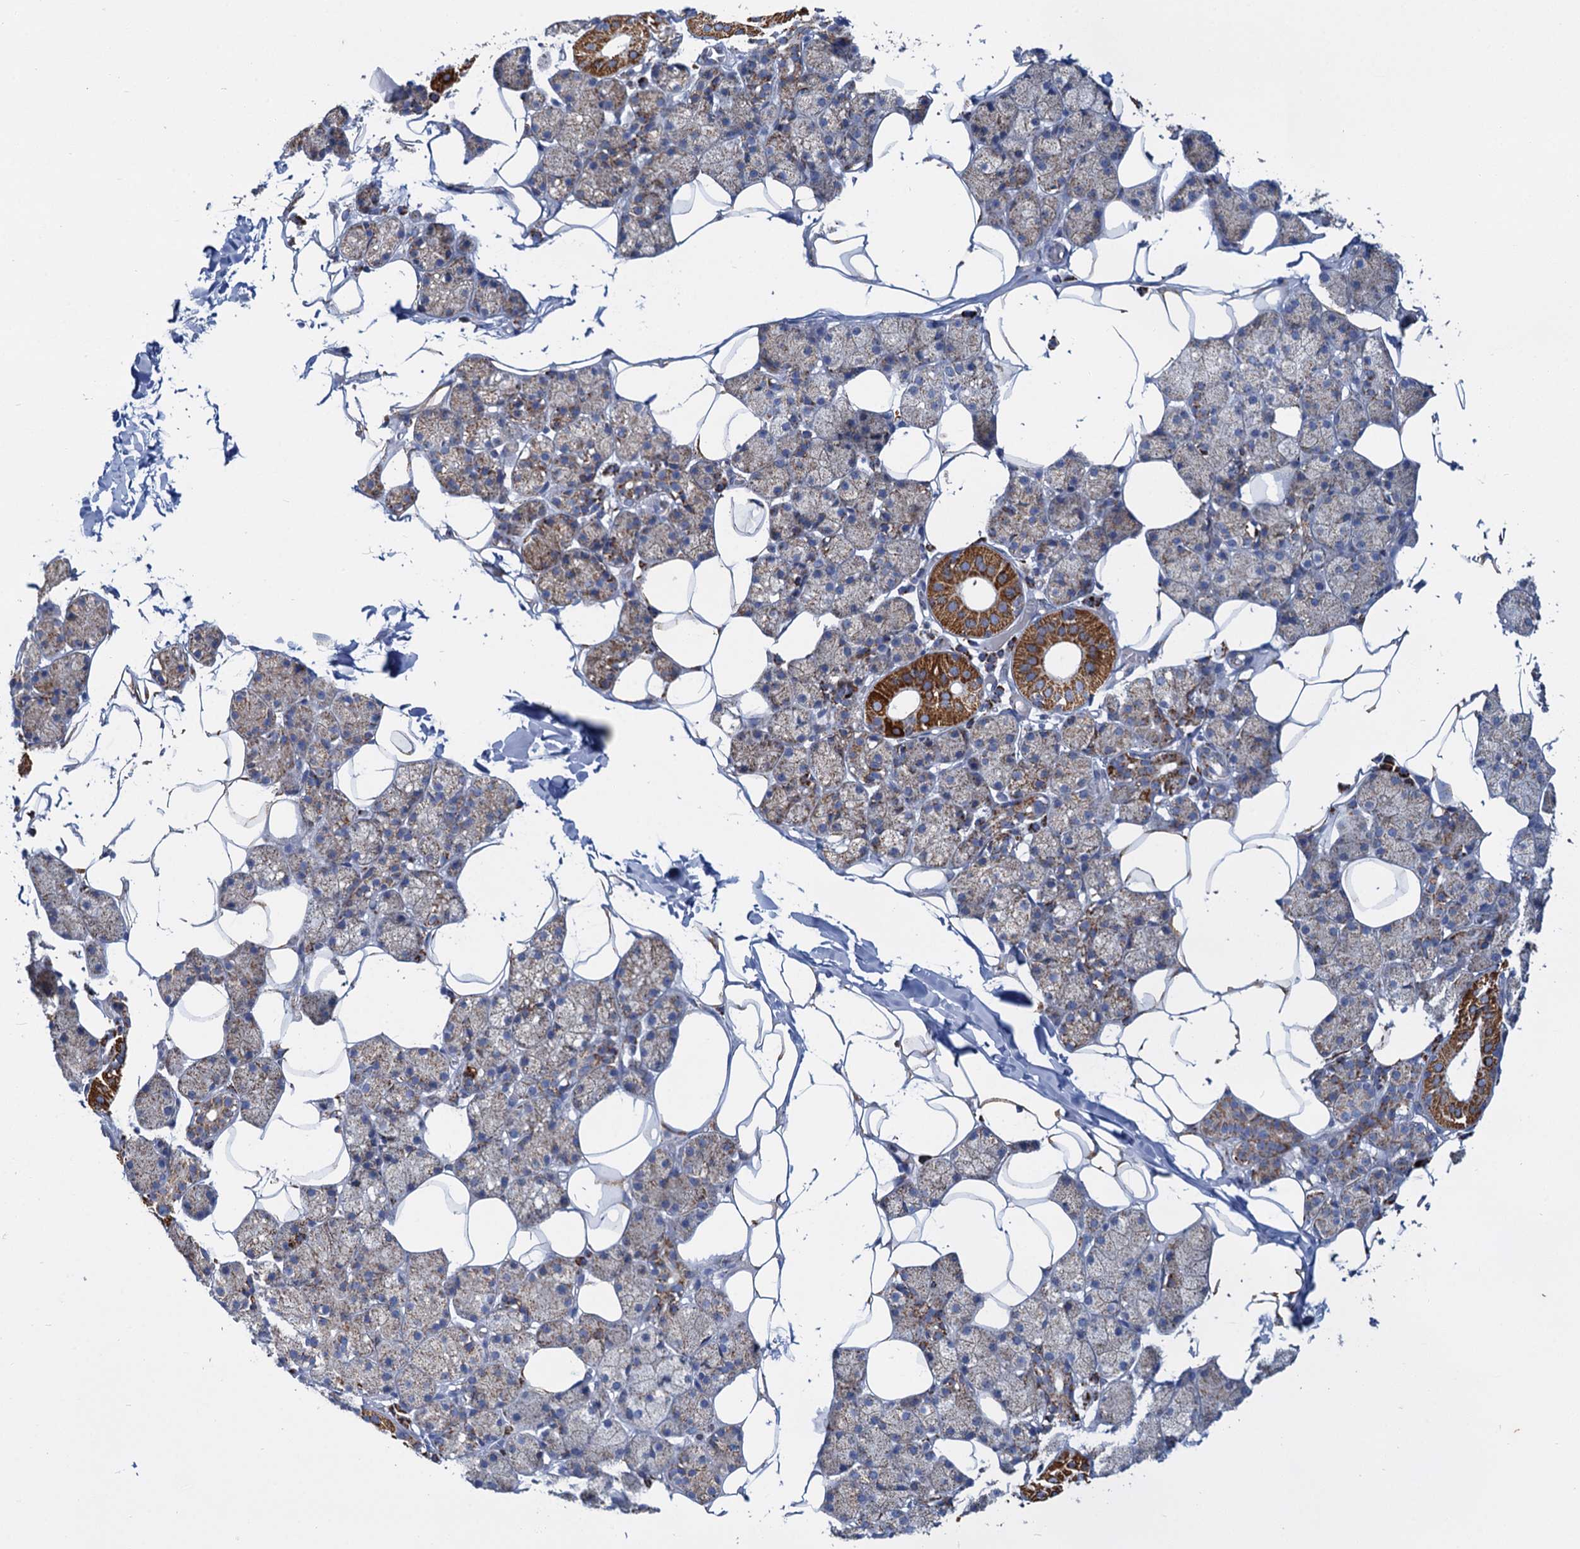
{"staining": {"intensity": "strong", "quantity": "<25%", "location": "cytoplasmic/membranous"}, "tissue": "salivary gland", "cell_type": "Glandular cells", "image_type": "normal", "snomed": [{"axis": "morphology", "description": "Normal tissue, NOS"}, {"axis": "topography", "description": "Salivary gland"}], "caption": "Glandular cells show medium levels of strong cytoplasmic/membranous expression in approximately <25% of cells in normal salivary gland.", "gene": "CCP110", "patient": {"sex": "female", "age": 33}}